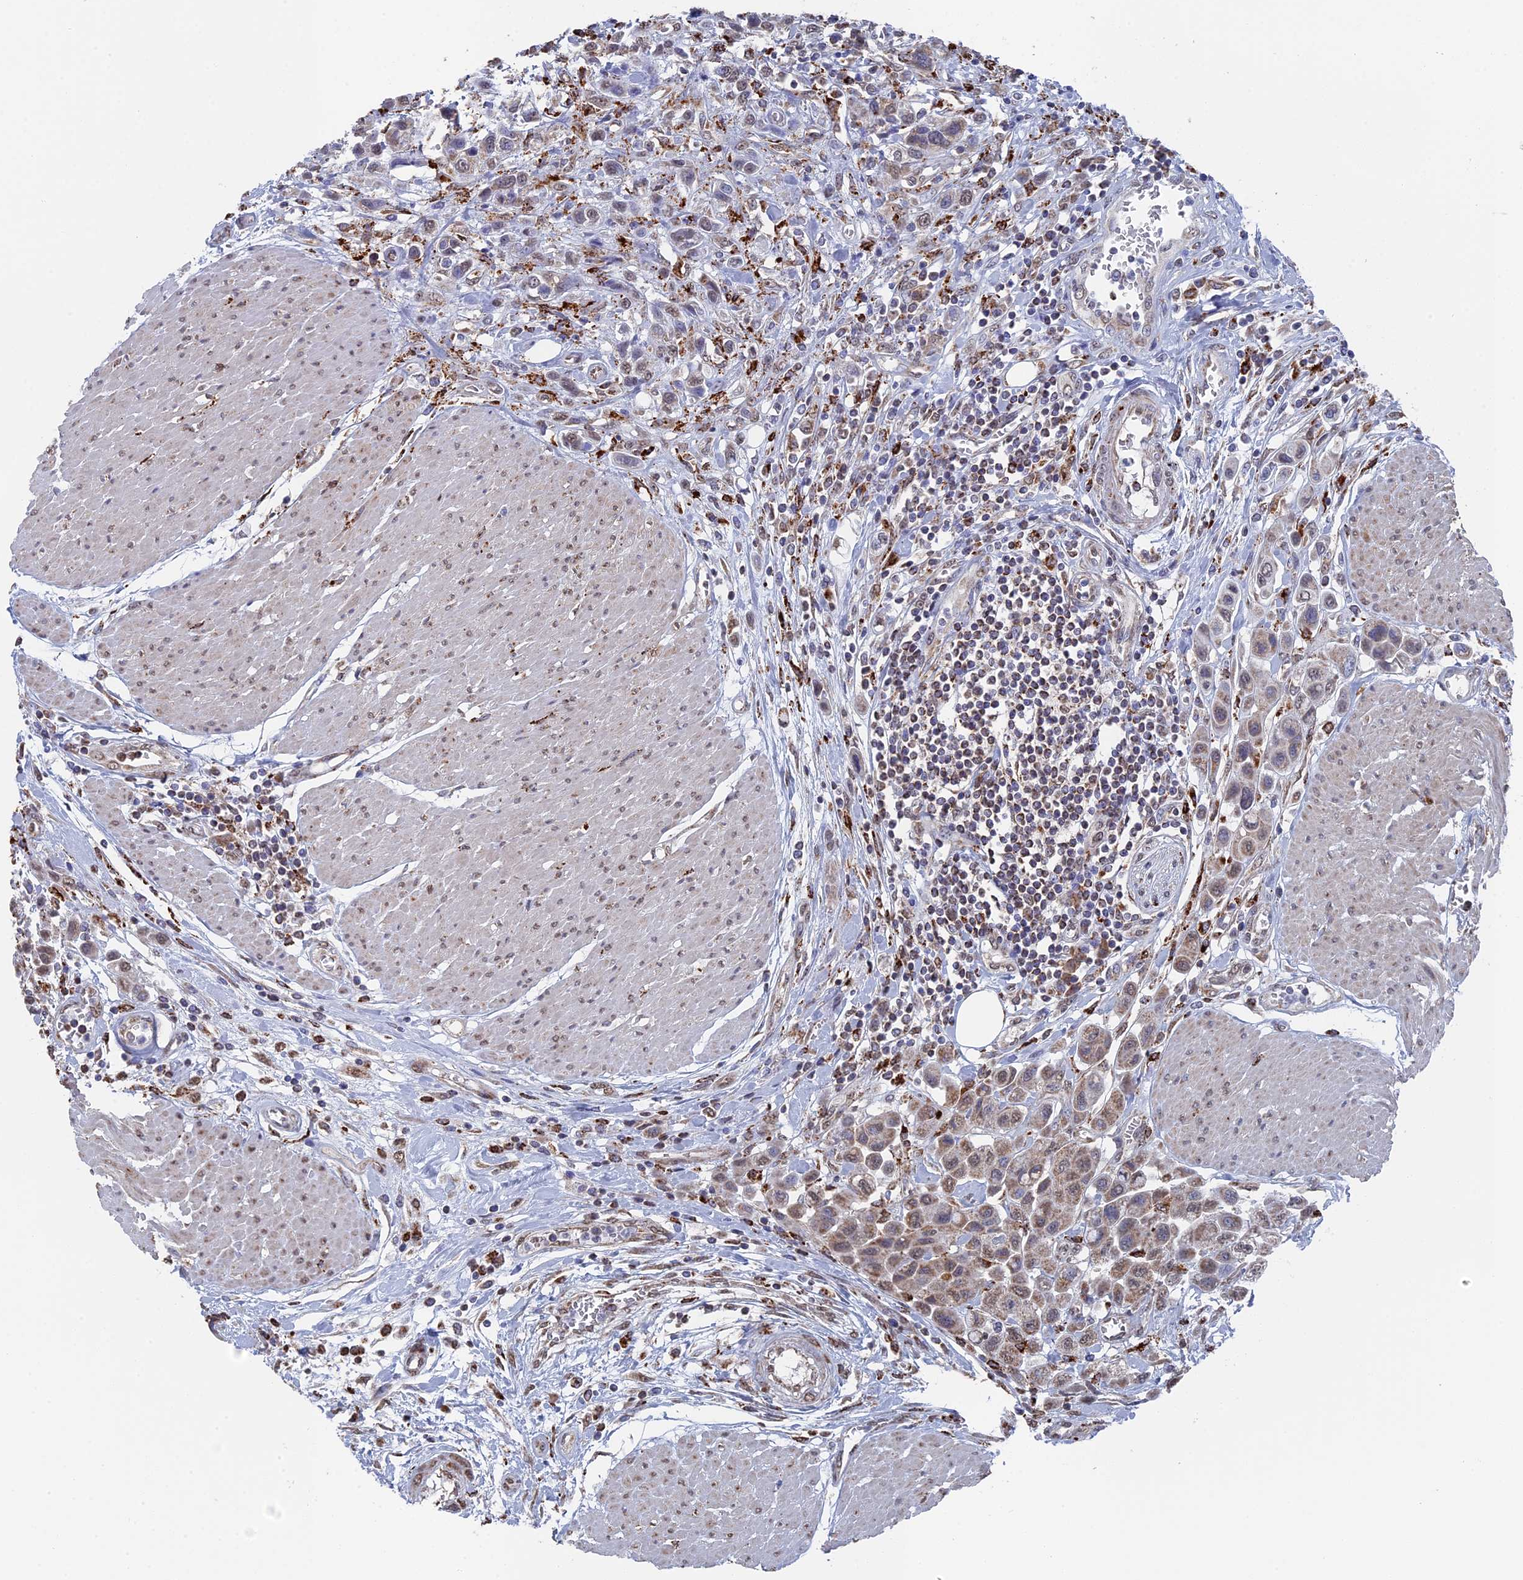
{"staining": {"intensity": "weak", "quantity": "25%-75%", "location": "cytoplasmic/membranous"}, "tissue": "urothelial cancer", "cell_type": "Tumor cells", "image_type": "cancer", "snomed": [{"axis": "morphology", "description": "Urothelial carcinoma, High grade"}, {"axis": "topography", "description": "Urinary bladder"}], "caption": "Weak cytoplasmic/membranous protein staining is appreciated in about 25%-75% of tumor cells in urothelial cancer. Immunohistochemistry stains the protein in brown and the nuclei are stained blue.", "gene": "SMG9", "patient": {"sex": "male", "age": 50}}